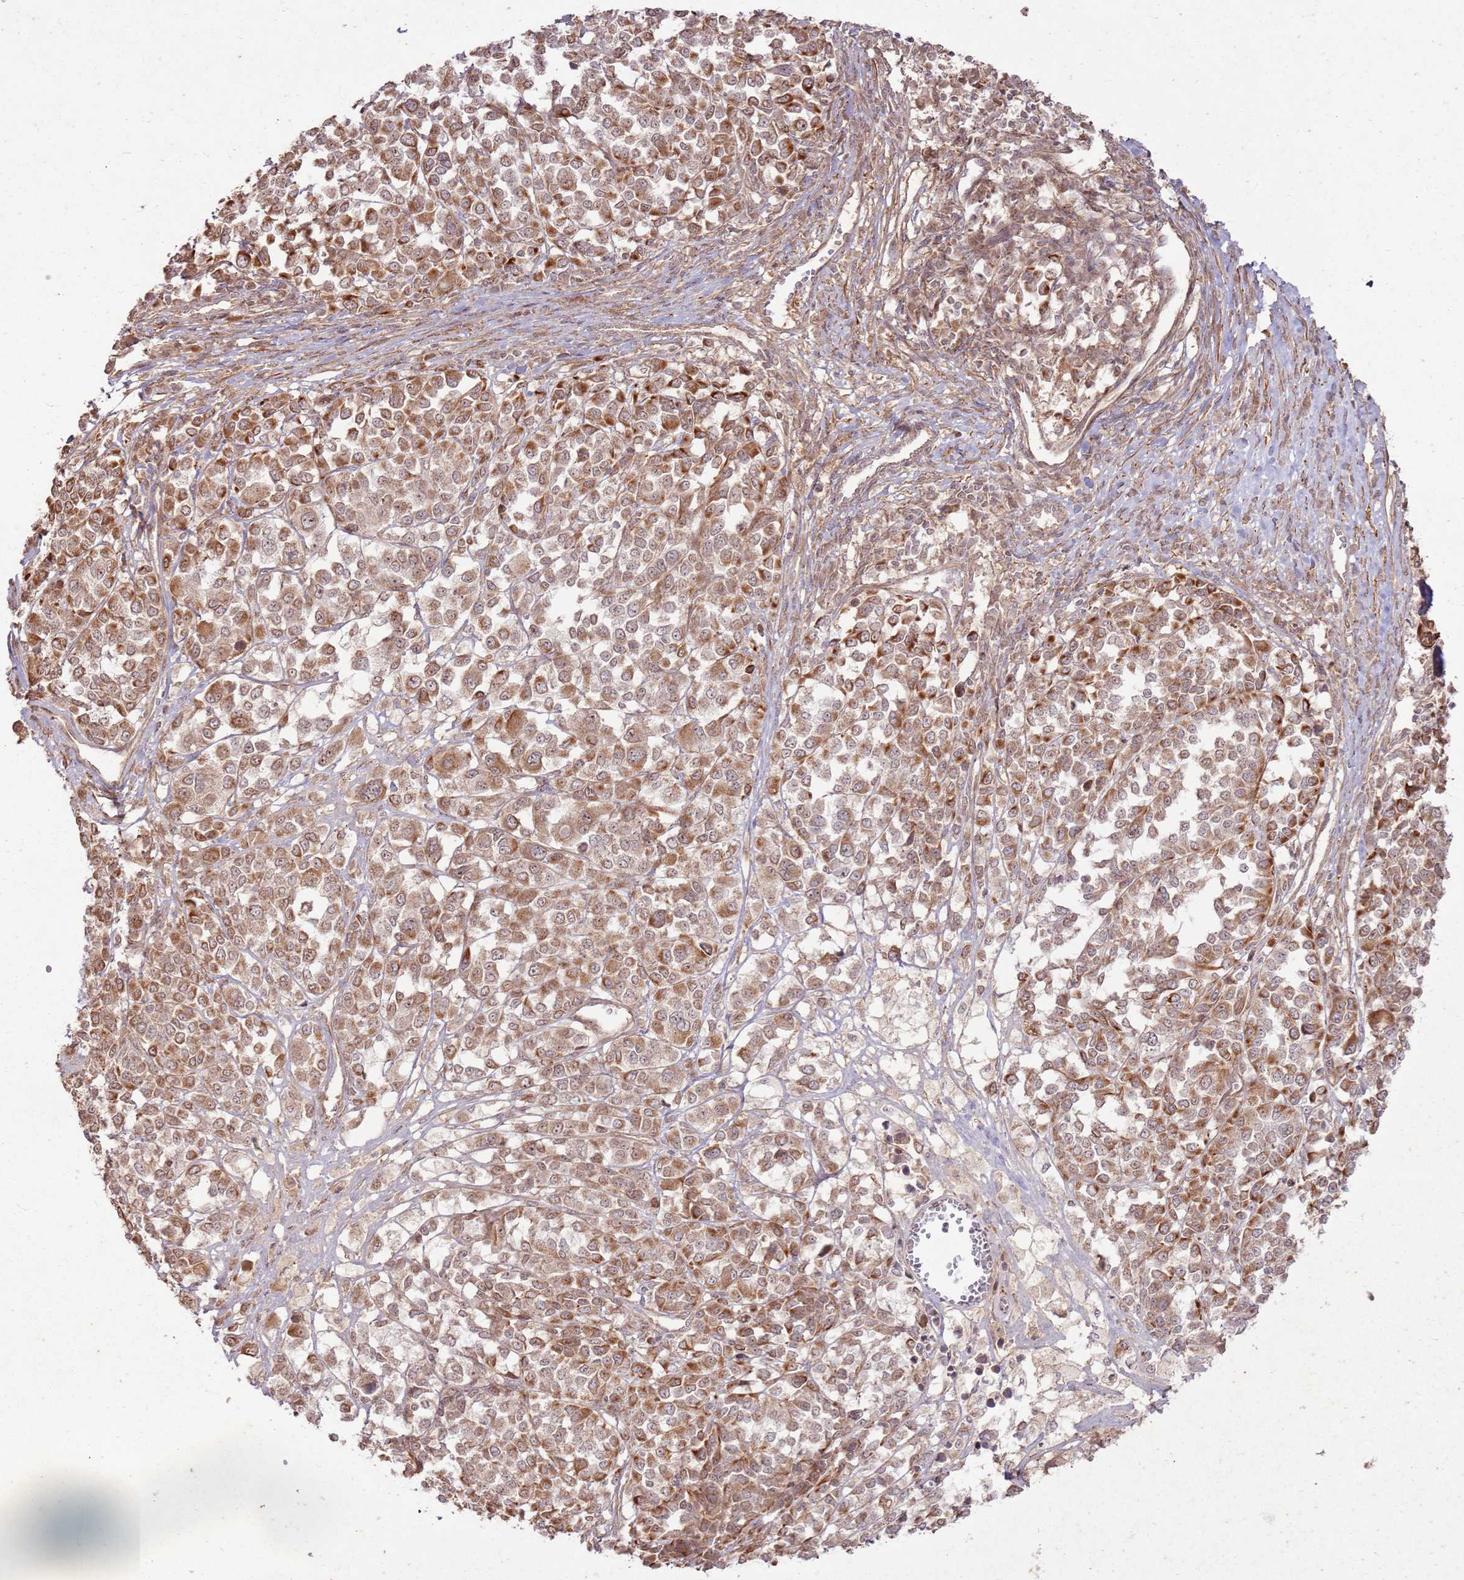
{"staining": {"intensity": "strong", "quantity": ">75%", "location": "cytoplasmic/membranous,nuclear"}, "tissue": "melanoma", "cell_type": "Tumor cells", "image_type": "cancer", "snomed": [{"axis": "morphology", "description": "Malignant melanoma, Metastatic site"}, {"axis": "topography", "description": "Lymph node"}], "caption": "IHC of malignant melanoma (metastatic site) displays high levels of strong cytoplasmic/membranous and nuclear expression in approximately >75% of tumor cells.", "gene": "ZNF623", "patient": {"sex": "male", "age": 44}}